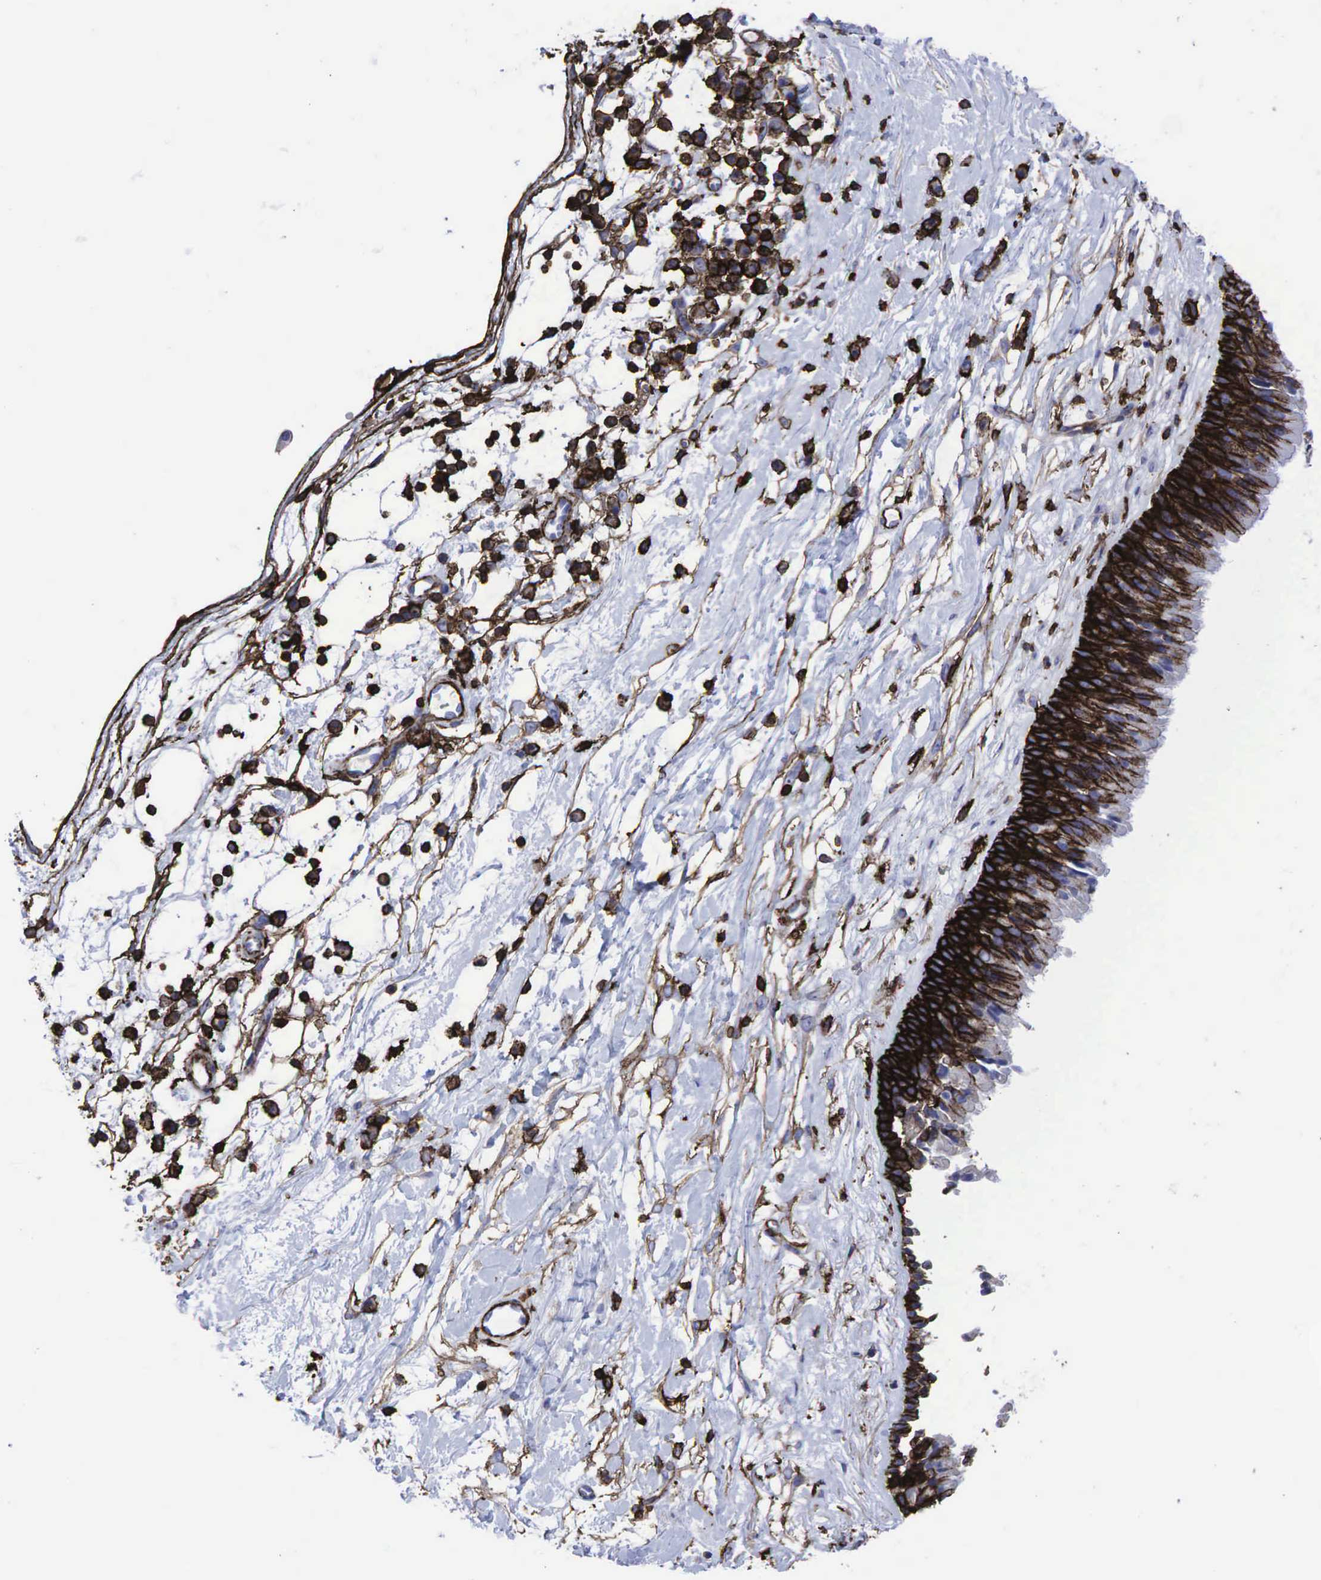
{"staining": {"intensity": "strong", "quantity": "25%-75%", "location": "cytoplasmic/membranous"}, "tissue": "nasopharynx", "cell_type": "Respiratory epithelial cells", "image_type": "normal", "snomed": [{"axis": "morphology", "description": "Normal tissue, NOS"}, {"axis": "topography", "description": "Nasopharynx"}], "caption": "Protein analysis of normal nasopharynx demonstrates strong cytoplasmic/membranous positivity in about 25%-75% of respiratory epithelial cells.", "gene": "CD44", "patient": {"sex": "male", "age": 13}}